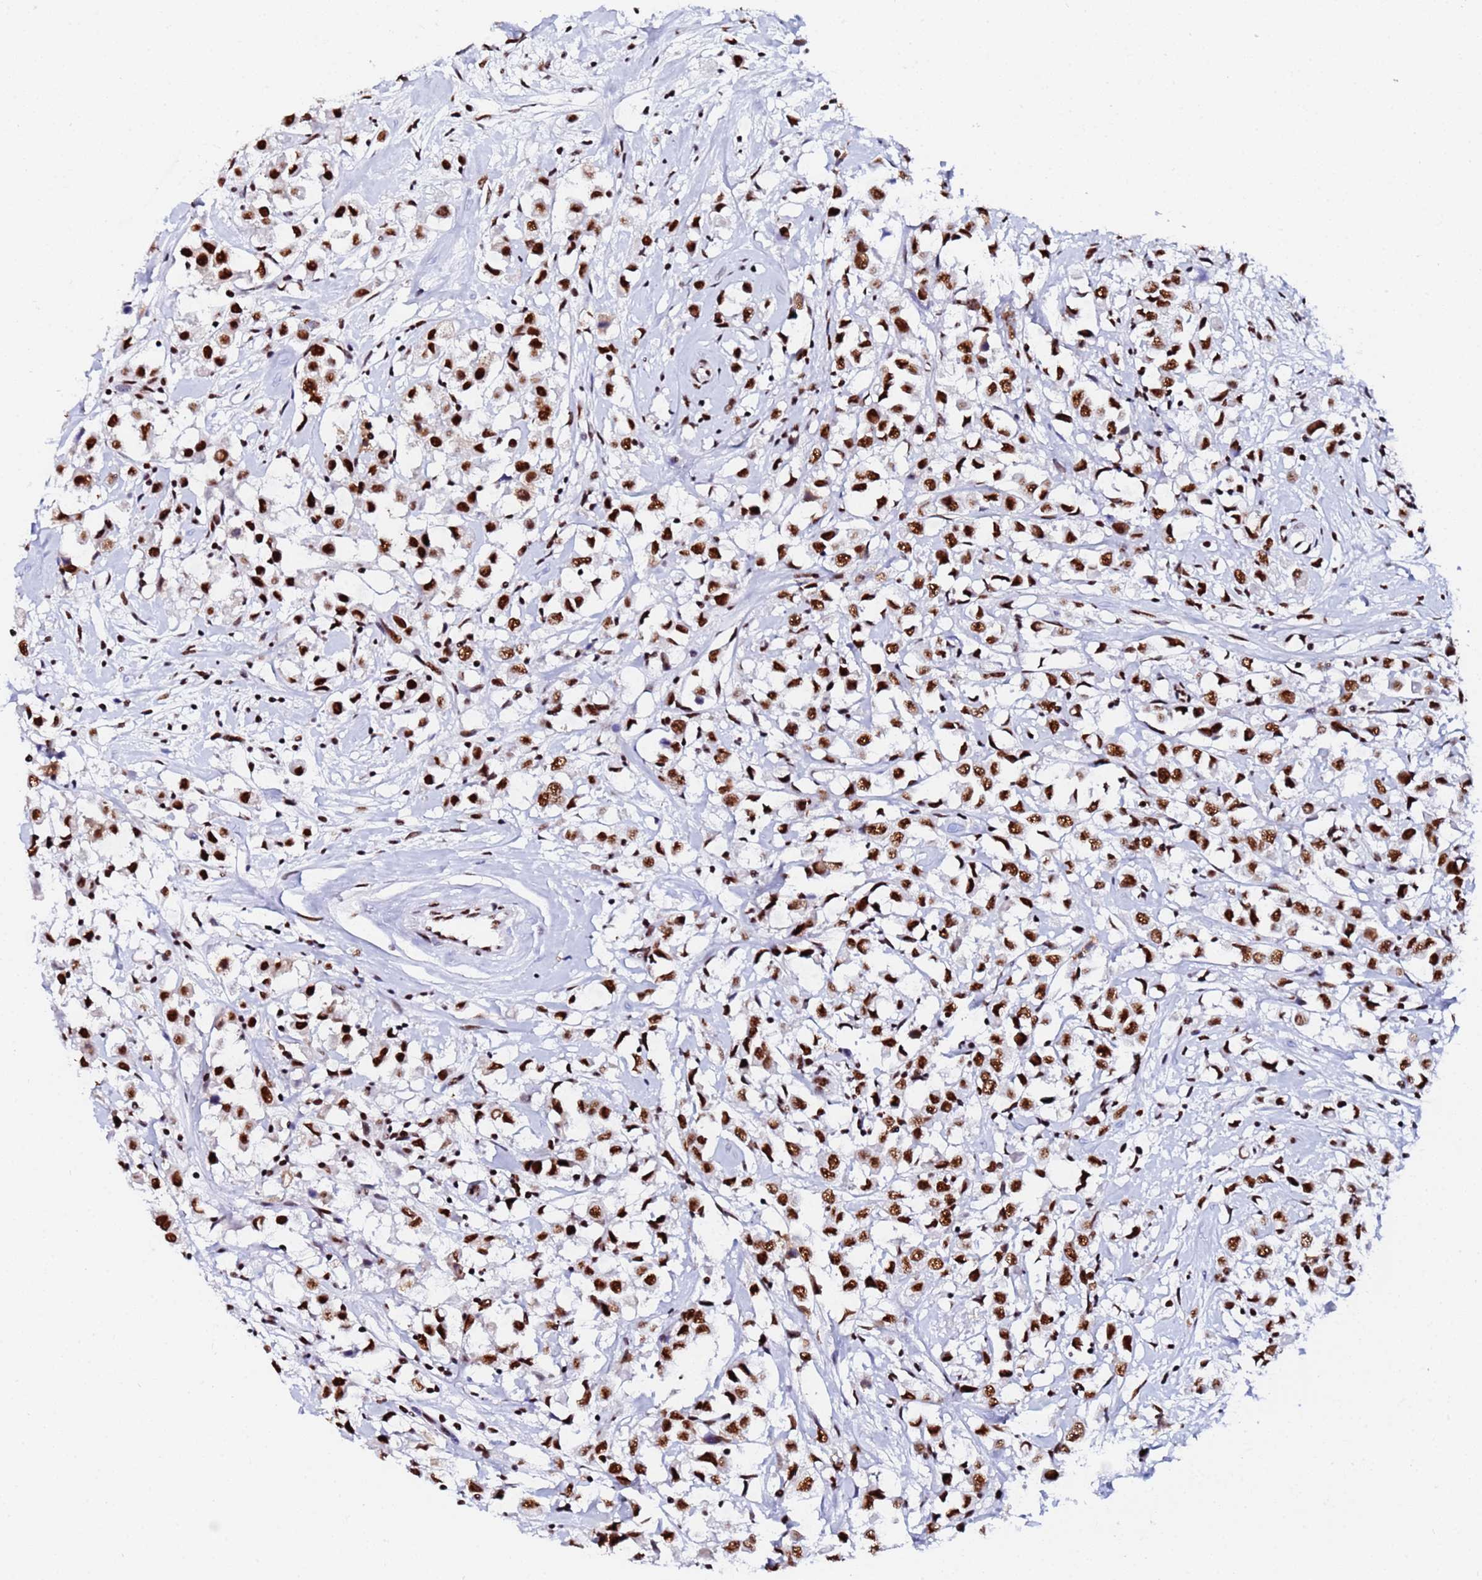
{"staining": {"intensity": "strong", "quantity": ">75%", "location": "nuclear"}, "tissue": "breast cancer", "cell_type": "Tumor cells", "image_type": "cancer", "snomed": [{"axis": "morphology", "description": "Duct carcinoma"}, {"axis": "topography", "description": "Breast"}], "caption": "This image reveals immunohistochemistry staining of human breast cancer (infiltrating ductal carcinoma), with high strong nuclear positivity in about >75% of tumor cells.", "gene": "SNRPA1", "patient": {"sex": "female", "age": 61}}